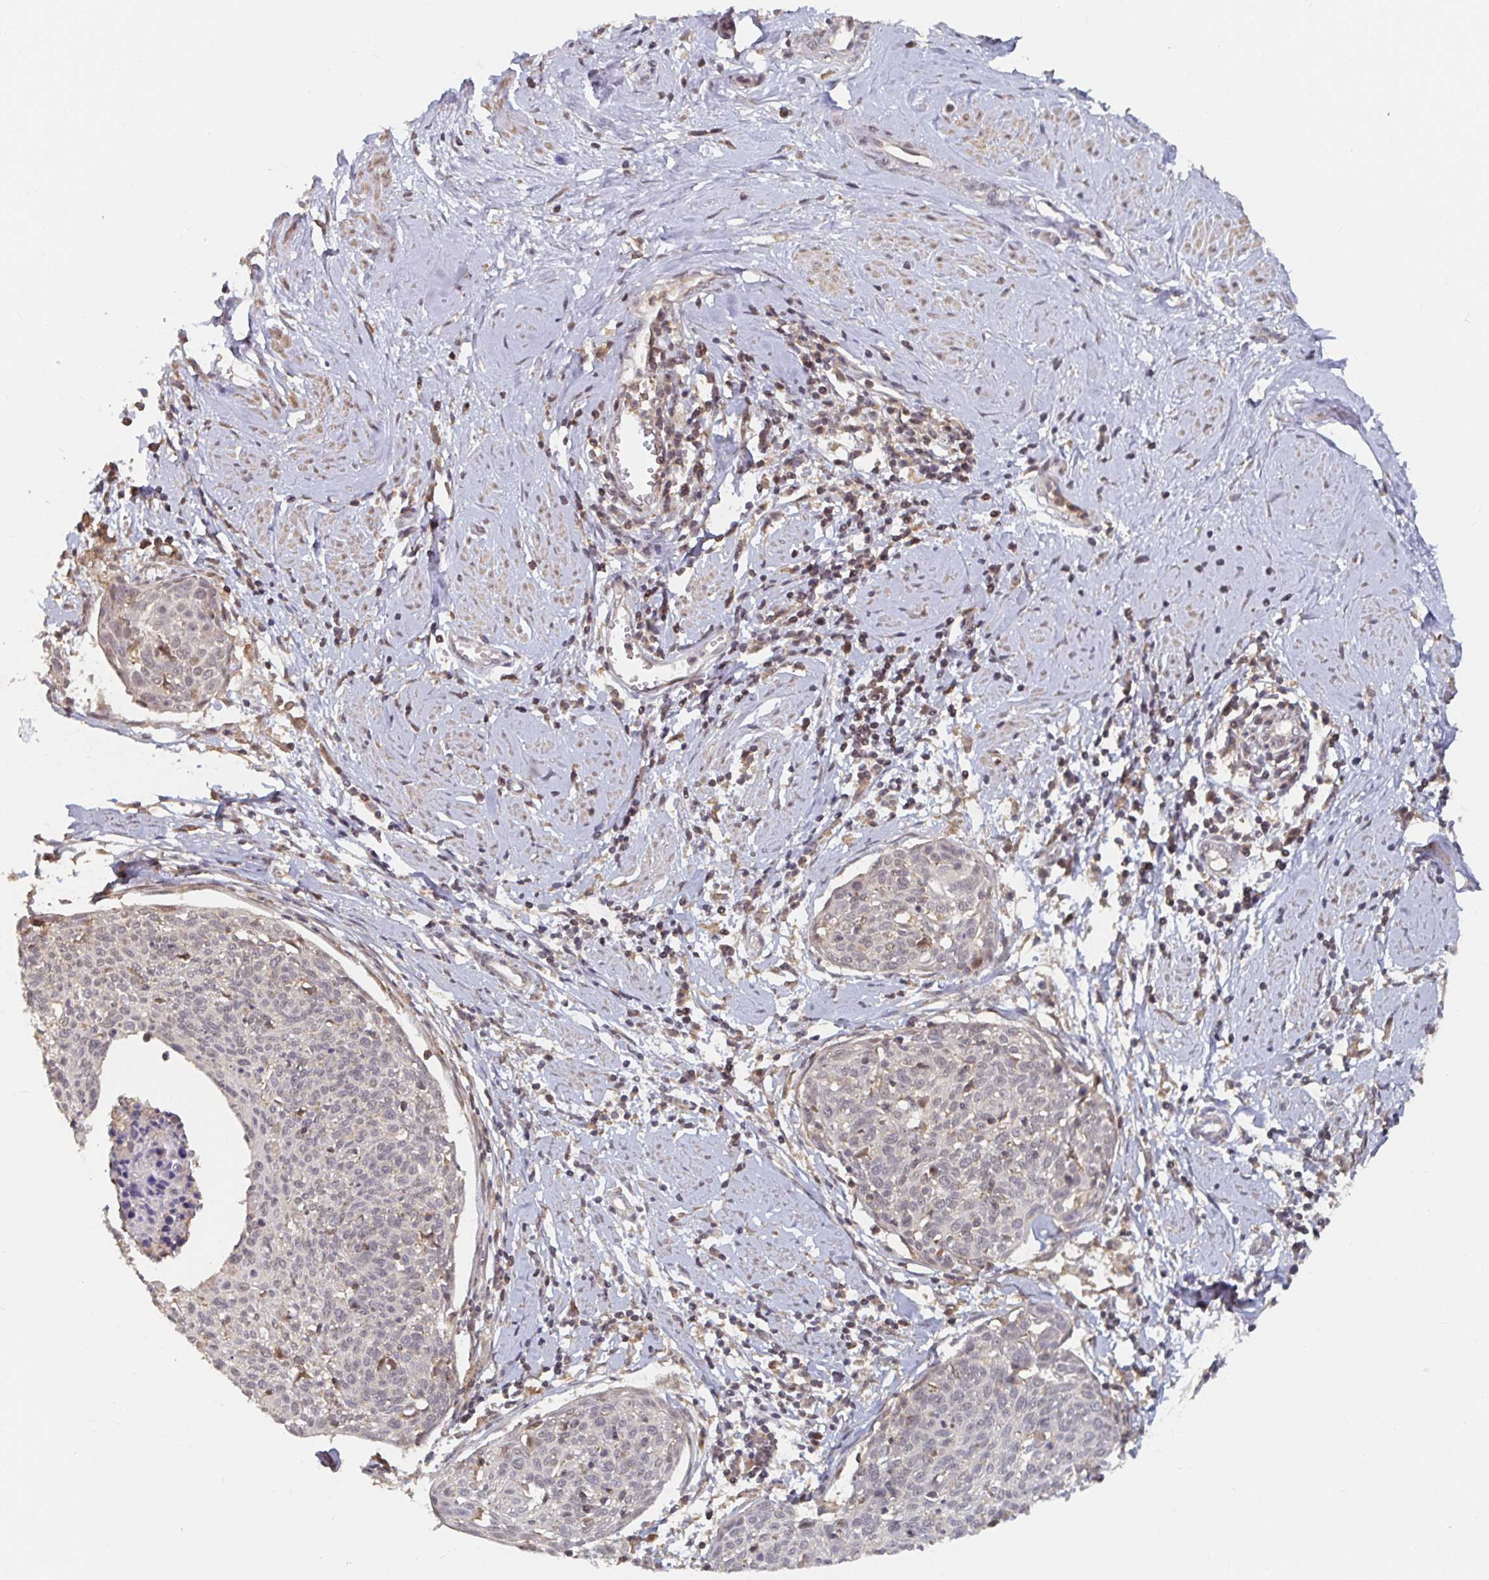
{"staining": {"intensity": "negative", "quantity": "none", "location": "none"}, "tissue": "cervical cancer", "cell_type": "Tumor cells", "image_type": "cancer", "snomed": [{"axis": "morphology", "description": "Squamous cell carcinoma, NOS"}, {"axis": "topography", "description": "Cervix"}], "caption": "Immunohistochemical staining of squamous cell carcinoma (cervical) demonstrates no significant staining in tumor cells.", "gene": "LRP5", "patient": {"sex": "female", "age": 49}}